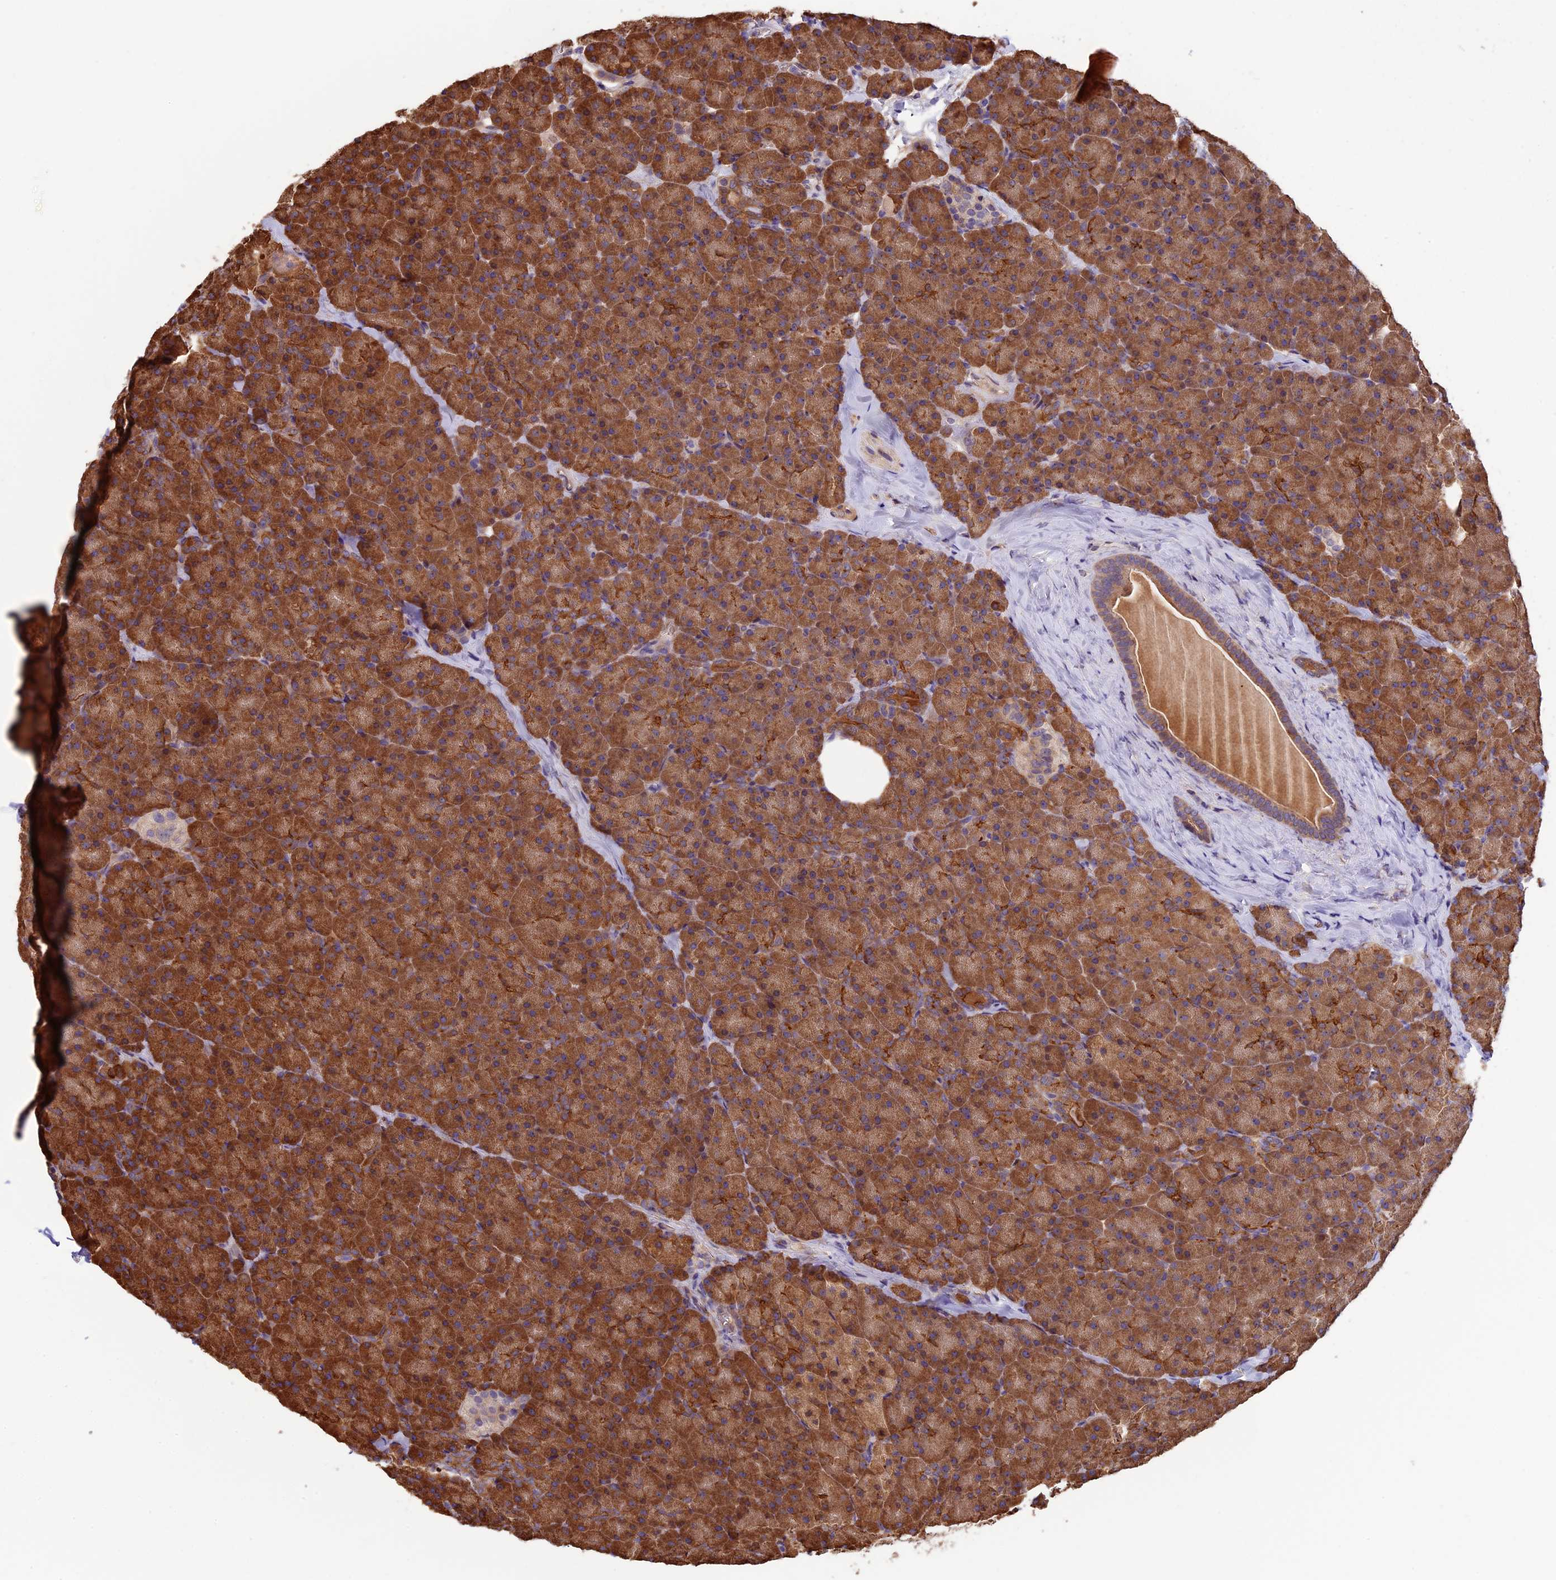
{"staining": {"intensity": "strong", "quantity": ">75%", "location": "cytoplasmic/membranous"}, "tissue": "pancreas", "cell_type": "Exocrine glandular cells", "image_type": "normal", "snomed": [{"axis": "morphology", "description": "Normal tissue, NOS"}, {"axis": "topography", "description": "Pancreas"}], "caption": "Exocrine glandular cells reveal strong cytoplasmic/membranous positivity in about >75% of cells in unremarkable pancreas. (Brightfield microscopy of DAB IHC at high magnification).", "gene": "CCDC9B", "patient": {"sex": "male", "age": 36}}